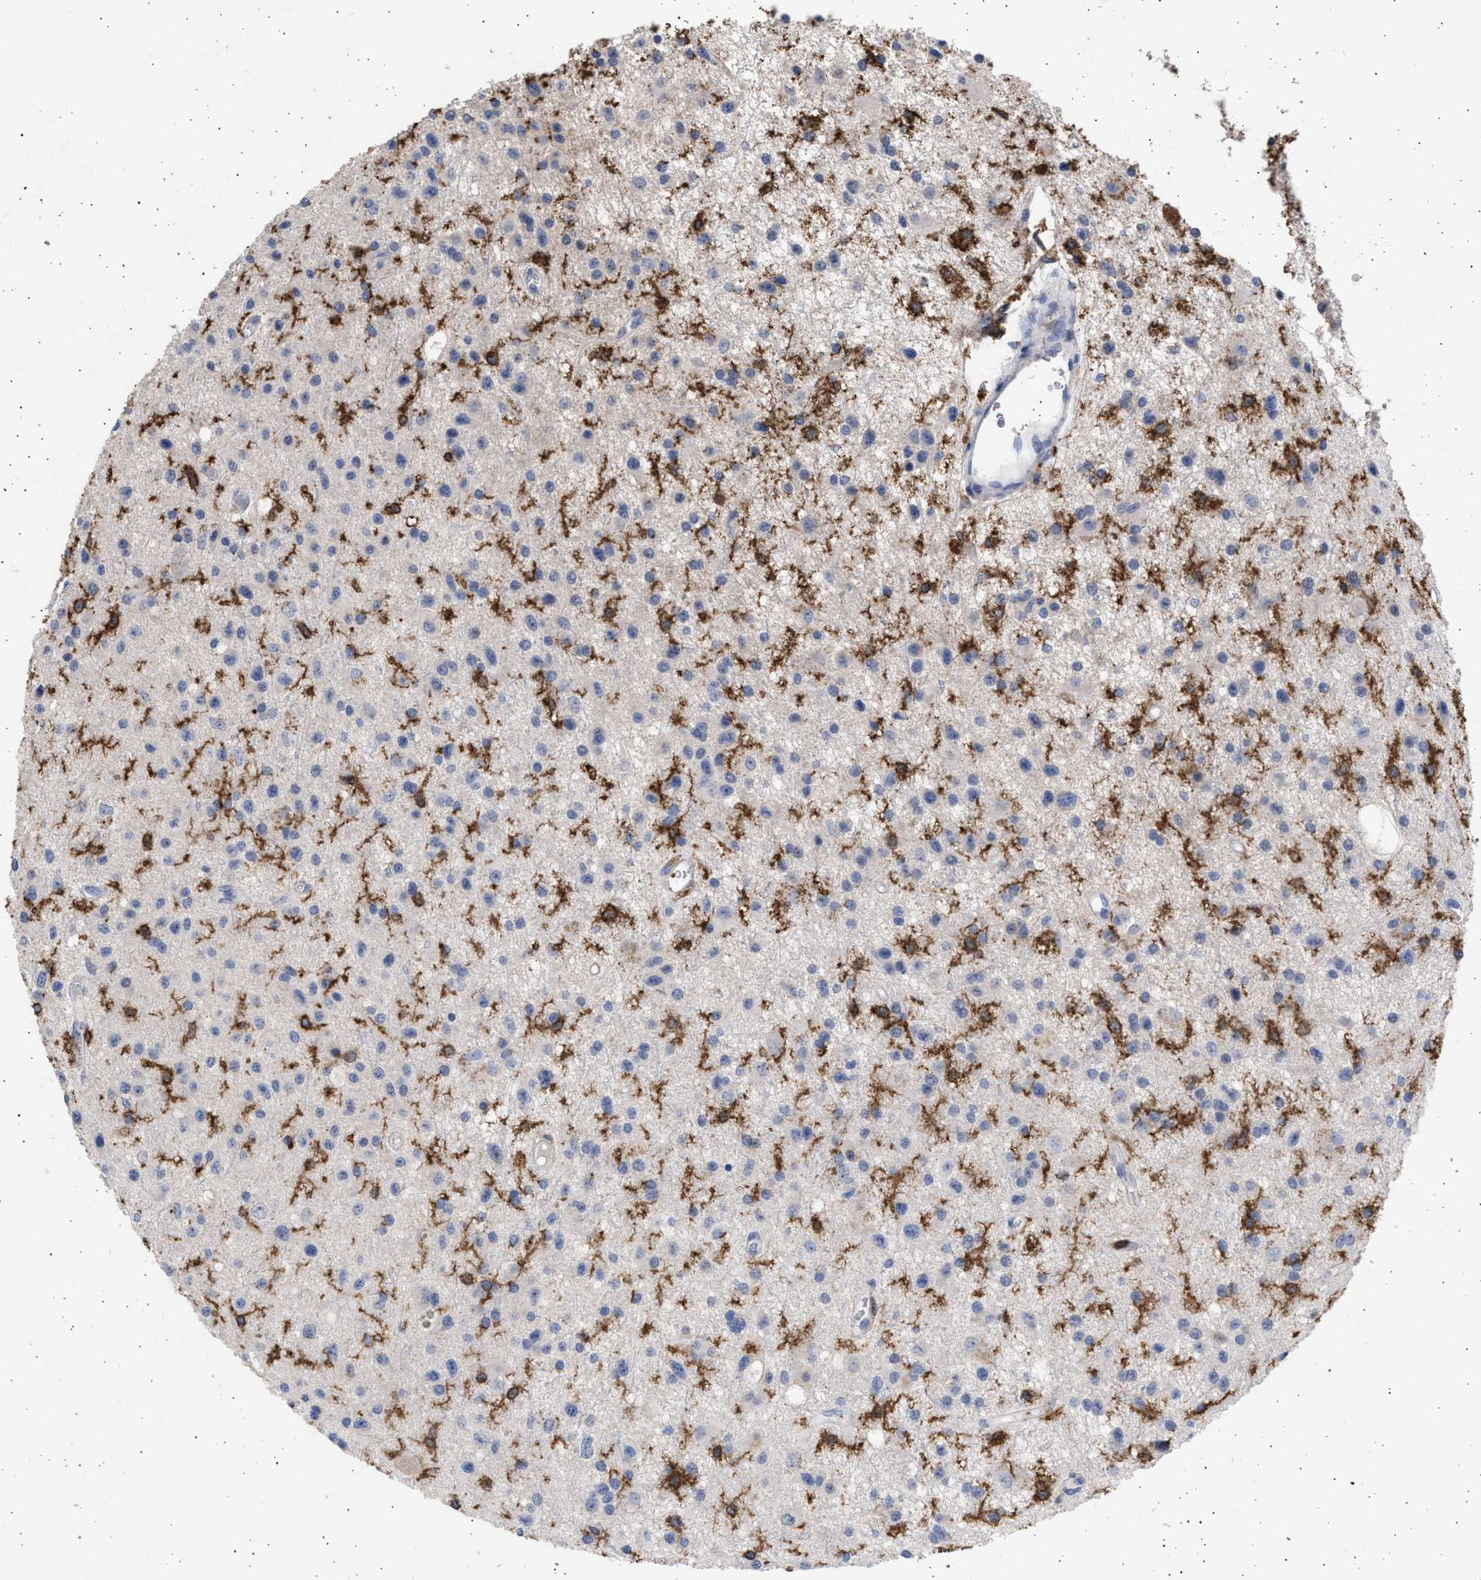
{"staining": {"intensity": "negative", "quantity": "none", "location": "none"}, "tissue": "glioma", "cell_type": "Tumor cells", "image_type": "cancer", "snomed": [{"axis": "morphology", "description": "Glioma, malignant, Low grade"}, {"axis": "topography", "description": "Brain"}], "caption": "Micrograph shows no significant protein positivity in tumor cells of glioma. (Brightfield microscopy of DAB IHC at high magnification).", "gene": "FCER1A", "patient": {"sex": "male", "age": 58}}